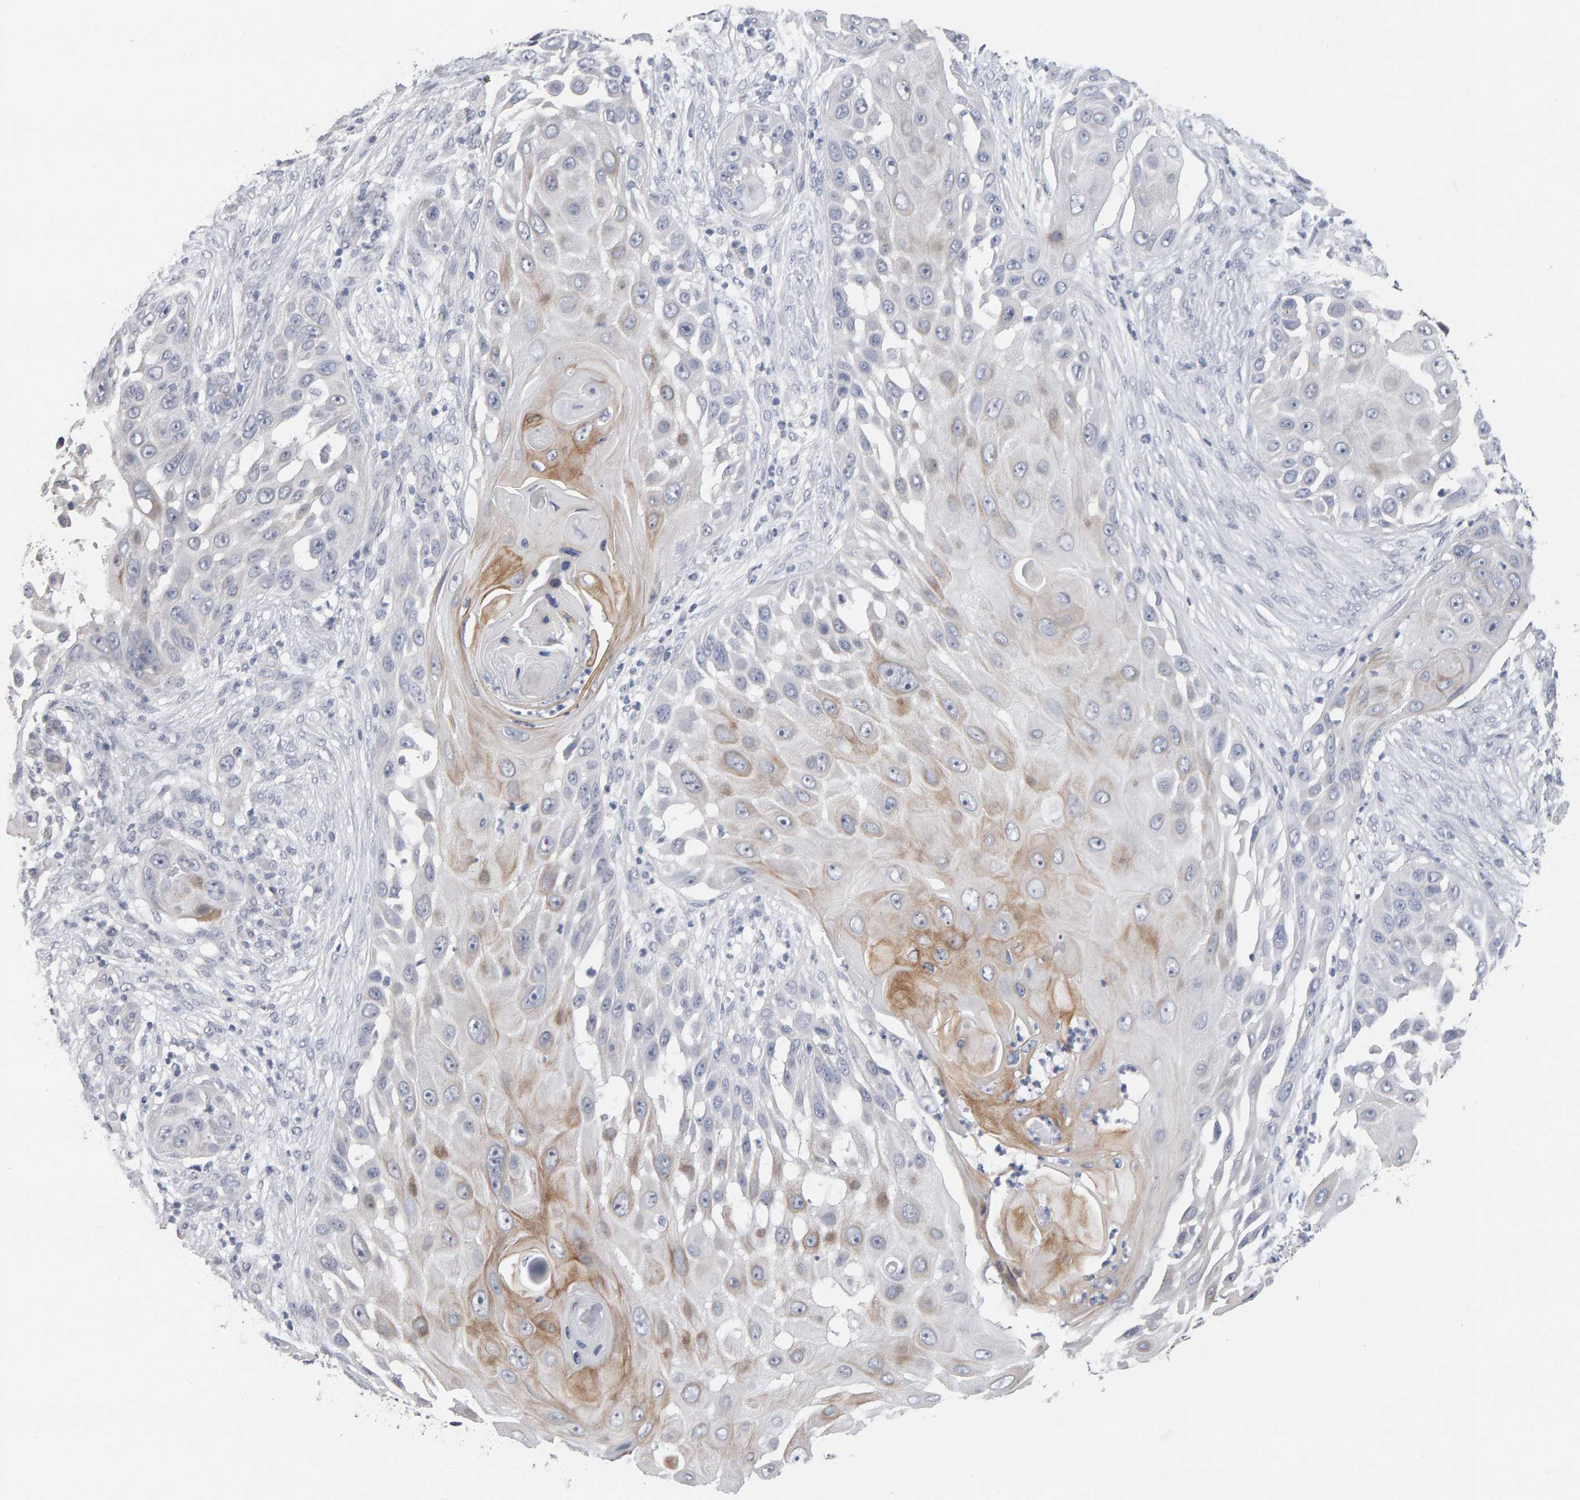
{"staining": {"intensity": "moderate", "quantity": "<25%", "location": "cytoplasmic/membranous"}, "tissue": "skin cancer", "cell_type": "Tumor cells", "image_type": "cancer", "snomed": [{"axis": "morphology", "description": "Squamous cell carcinoma, NOS"}, {"axis": "topography", "description": "Skin"}], "caption": "Immunohistochemistry micrograph of neoplastic tissue: human skin cancer stained using immunohistochemistry (IHC) exhibits low levels of moderate protein expression localized specifically in the cytoplasmic/membranous of tumor cells, appearing as a cytoplasmic/membranous brown color.", "gene": "HNF4A", "patient": {"sex": "female", "age": 44}}